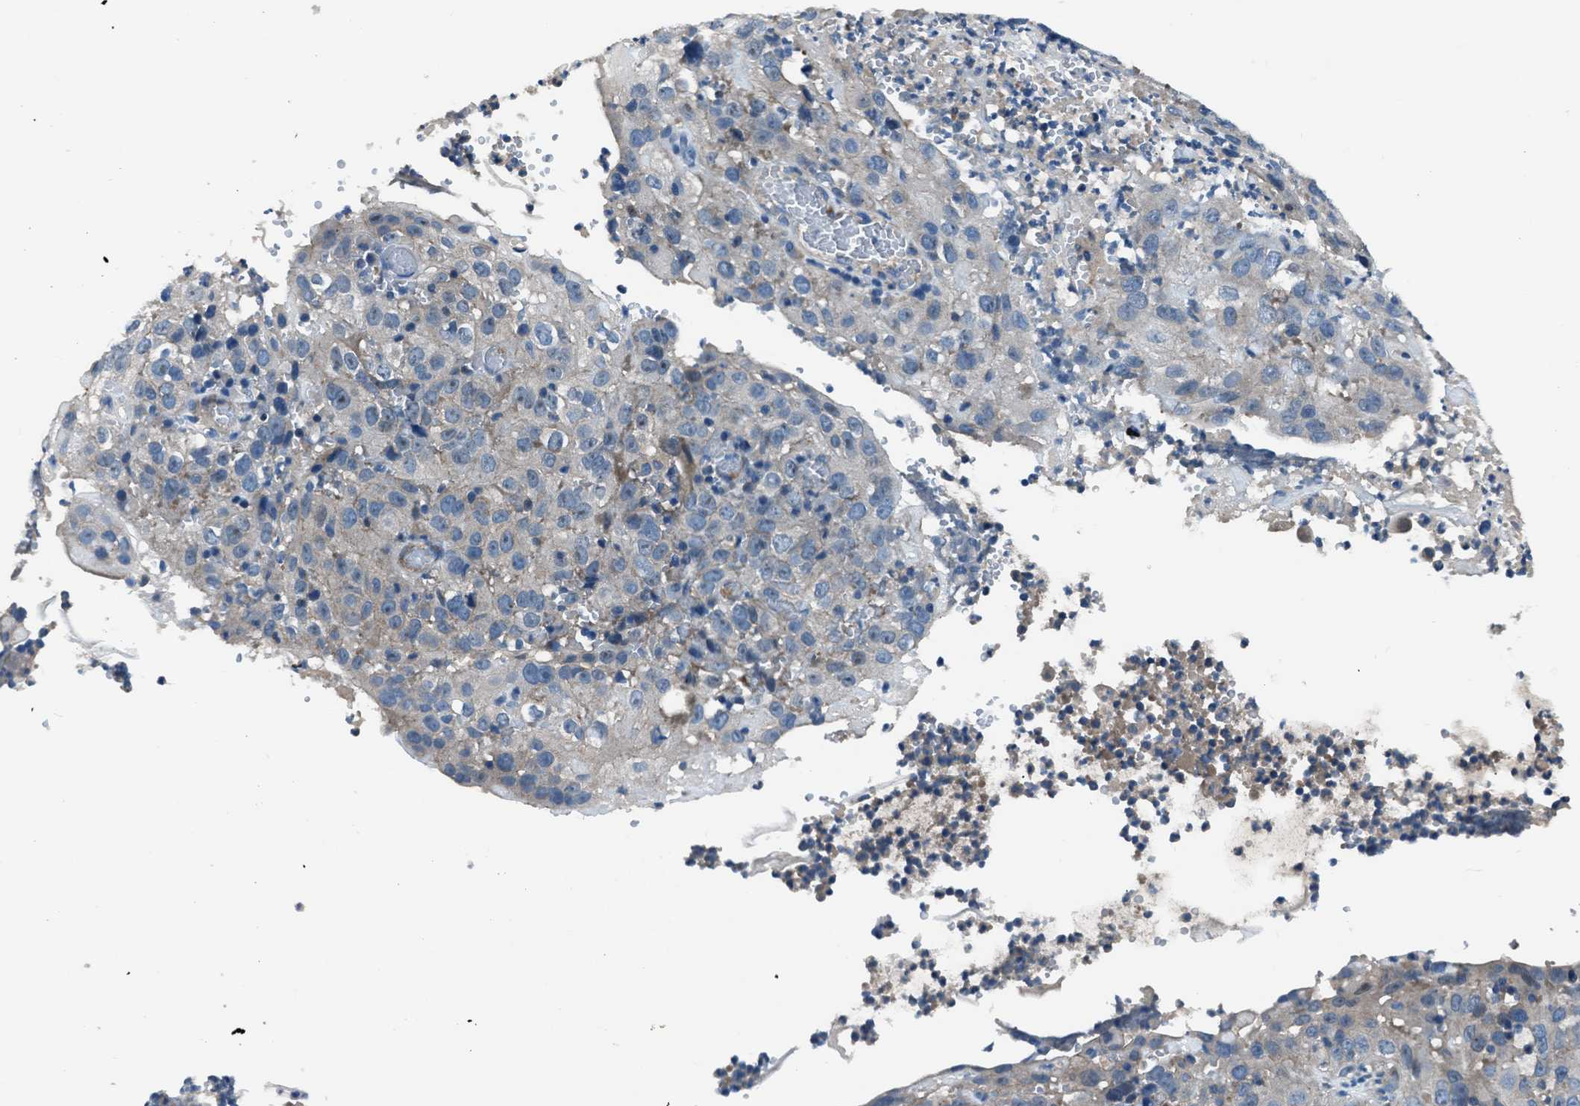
{"staining": {"intensity": "weak", "quantity": "<25%", "location": "cytoplasmic/membranous"}, "tissue": "cervical cancer", "cell_type": "Tumor cells", "image_type": "cancer", "snomed": [{"axis": "morphology", "description": "Squamous cell carcinoma, NOS"}, {"axis": "topography", "description": "Cervix"}], "caption": "Tumor cells are negative for protein expression in human cervical squamous cell carcinoma.", "gene": "SLC38A6", "patient": {"sex": "female", "age": 32}}